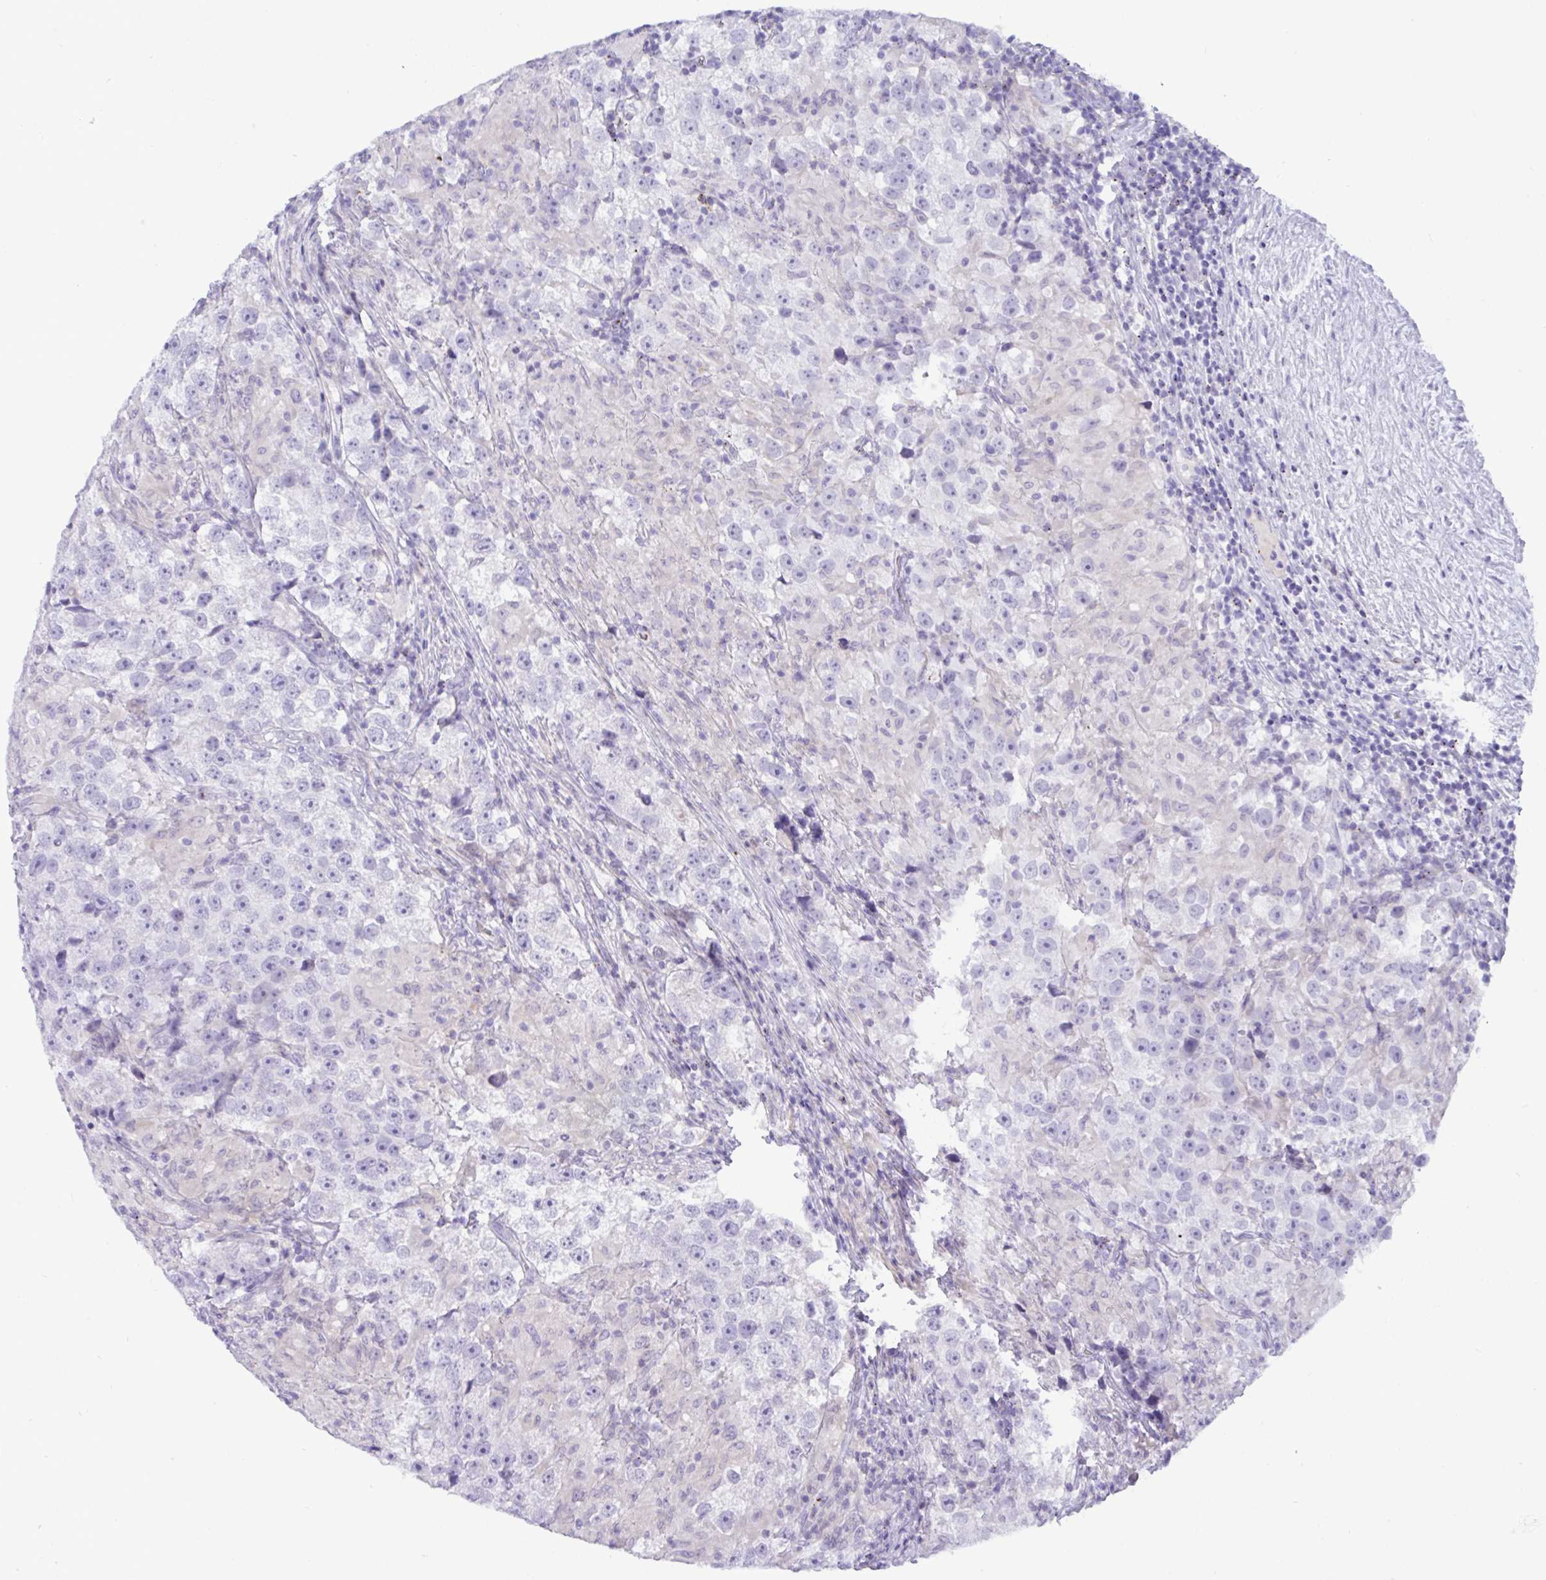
{"staining": {"intensity": "negative", "quantity": "none", "location": "none"}, "tissue": "testis cancer", "cell_type": "Tumor cells", "image_type": "cancer", "snomed": [{"axis": "morphology", "description": "Seminoma, NOS"}, {"axis": "topography", "description": "Testis"}], "caption": "Immunohistochemistry (IHC) image of neoplastic tissue: seminoma (testis) stained with DAB (3,3'-diaminobenzidine) shows no significant protein positivity in tumor cells.", "gene": "SREBF1", "patient": {"sex": "male", "age": 46}}